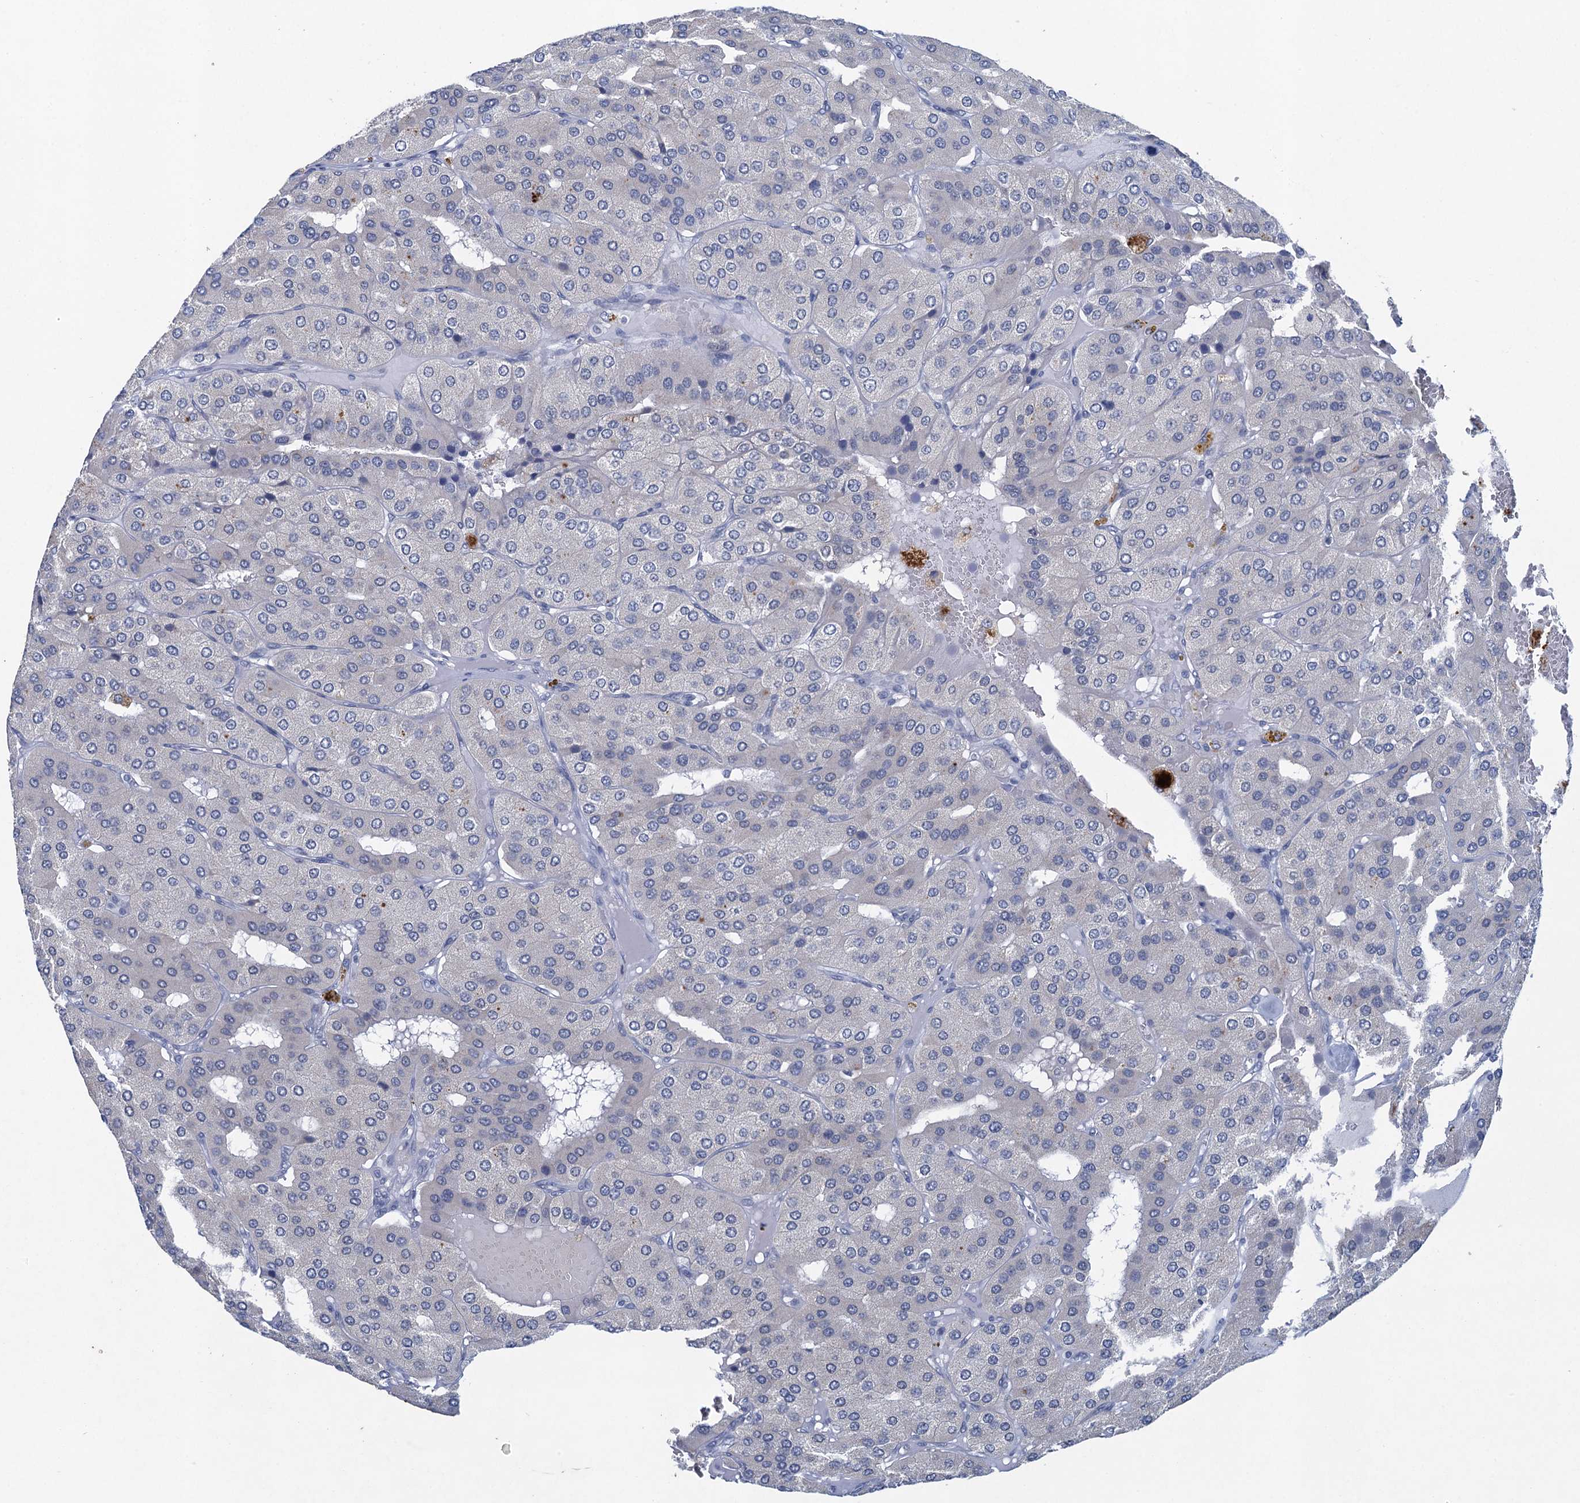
{"staining": {"intensity": "negative", "quantity": "none", "location": "none"}, "tissue": "parathyroid gland", "cell_type": "Glandular cells", "image_type": "normal", "snomed": [{"axis": "morphology", "description": "Normal tissue, NOS"}, {"axis": "morphology", "description": "Adenoma, NOS"}, {"axis": "topography", "description": "Parathyroid gland"}], "caption": "Human parathyroid gland stained for a protein using IHC exhibits no expression in glandular cells.", "gene": "ENSG00000230707", "patient": {"sex": "female", "age": 86}}